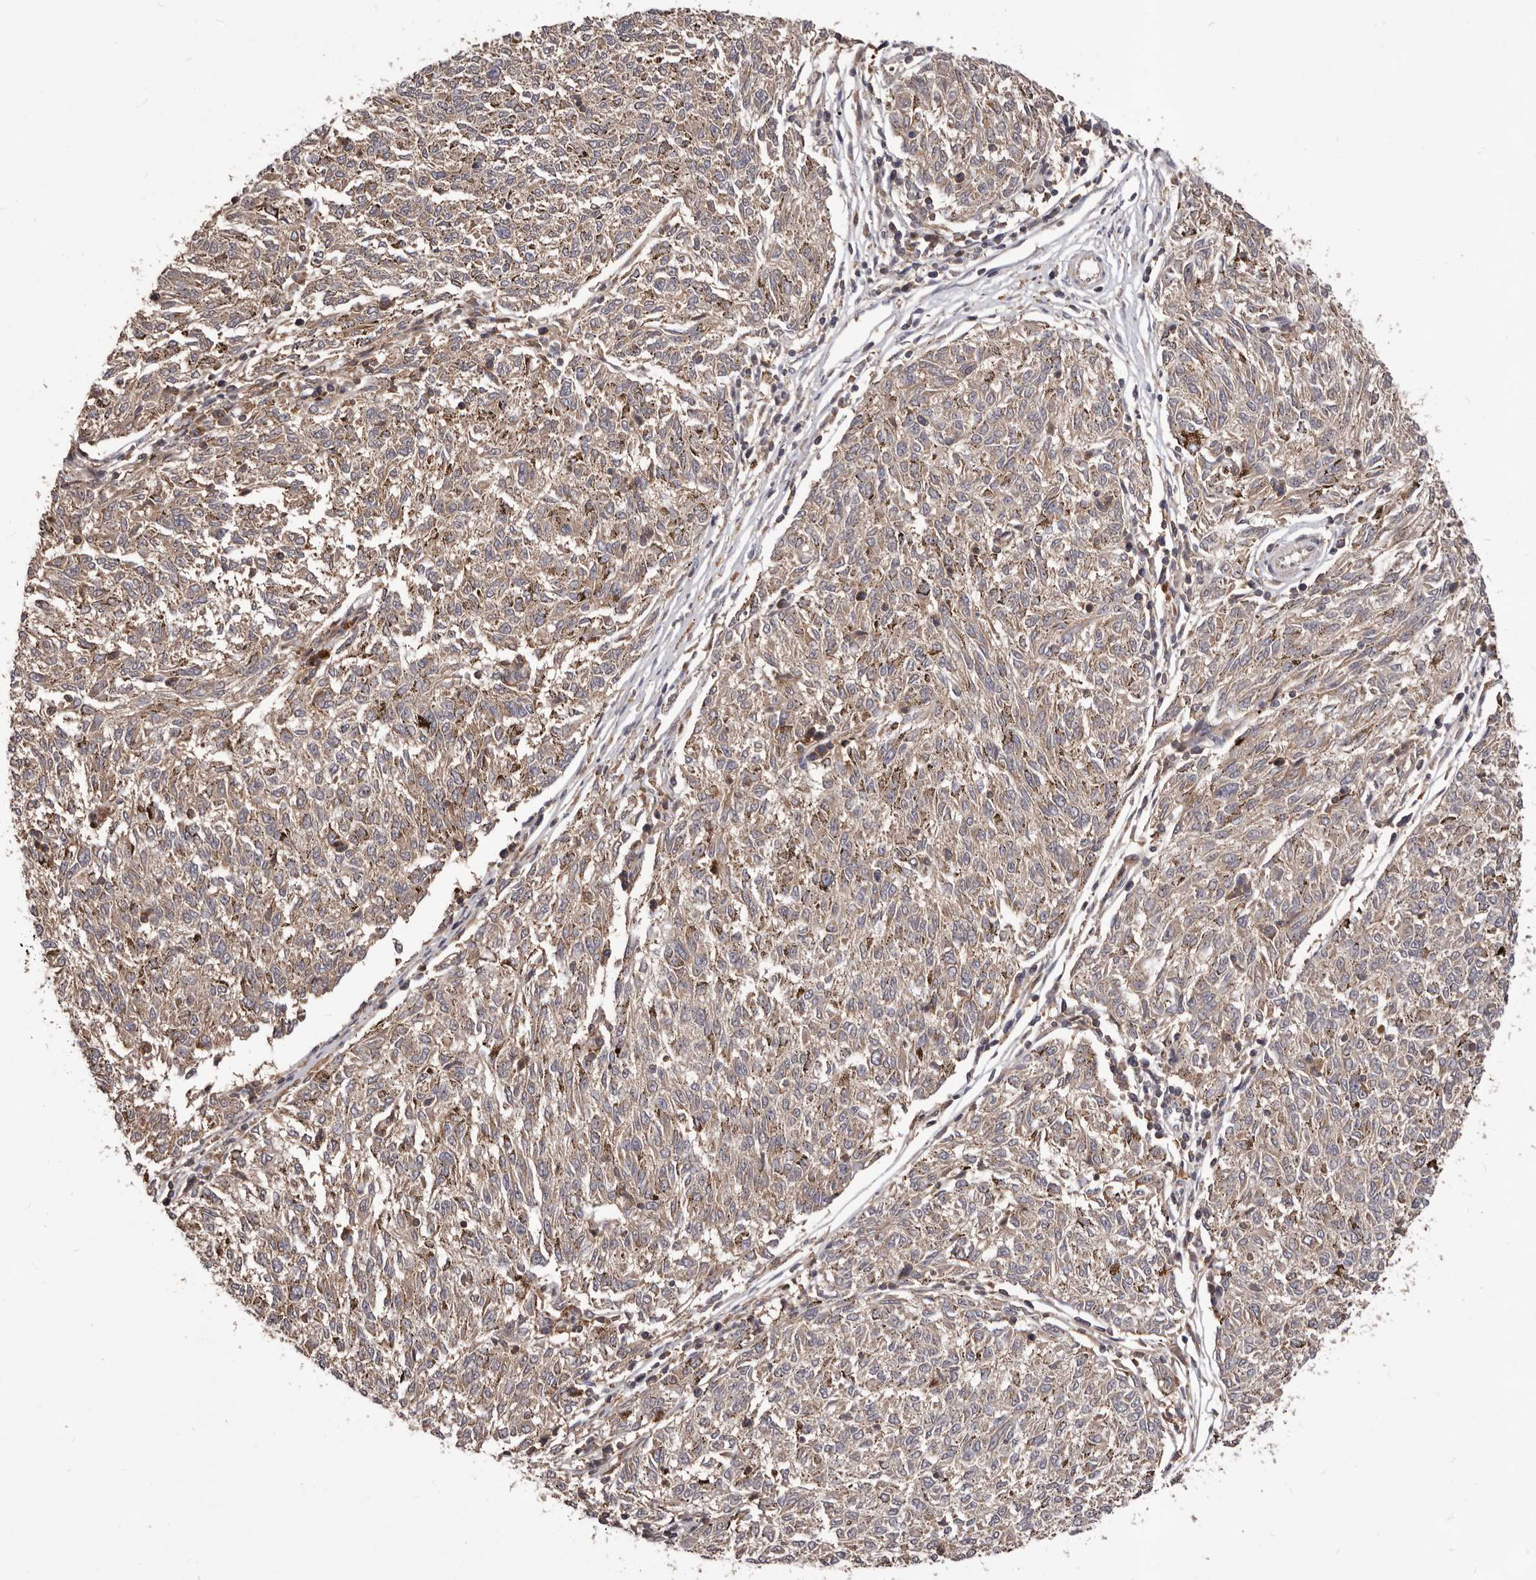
{"staining": {"intensity": "negative", "quantity": "none", "location": "none"}, "tissue": "melanoma", "cell_type": "Tumor cells", "image_type": "cancer", "snomed": [{"axis": "morphology", "description": "Malignant melanoma, NOS"}, {"axis": "topography", "description": "Skin"}], "caption": "Melanoma stained for a protein using IHC shows no expression tumor cells.", "gene": "HBS1L", "patient": {"sex": "female", "age": 72}}